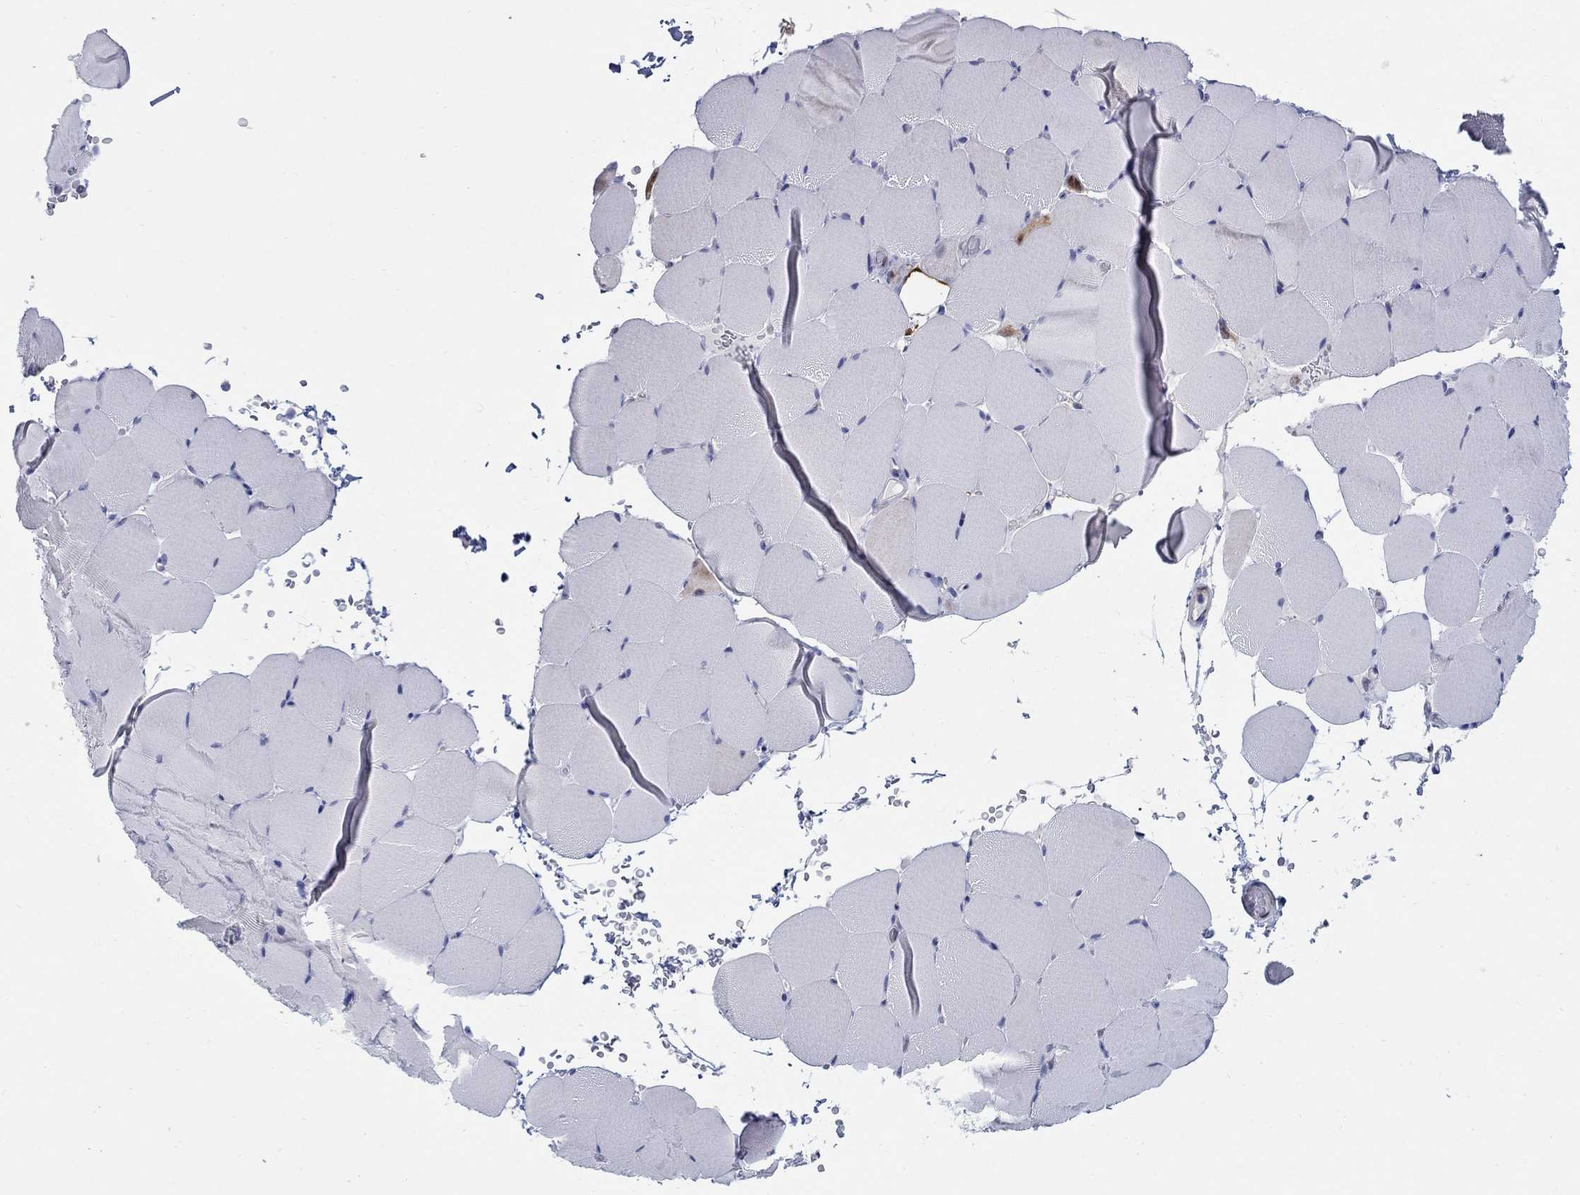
{"staining": {"intensity": "negative", "quantity": "none", "location": "none"}, "tissue": "skeletal muscle", "cell_type": "Myocytes", "image_type": "normal", "snomed": [{"axis": "morphology", "description": "Normal tissue, NOS"}, {"axis": "topography", "description": "Skeletal muscle"}], "caption": "There is no significant expression in myocytes of skeletal muscle. Brightfield microscopy of immunohistochemistry stained with DAB (brown) and hematoxylin (blue), captured at high magnification.", "gene": "AKR1C1", "patient": {"sex": "female", "age": 37}}